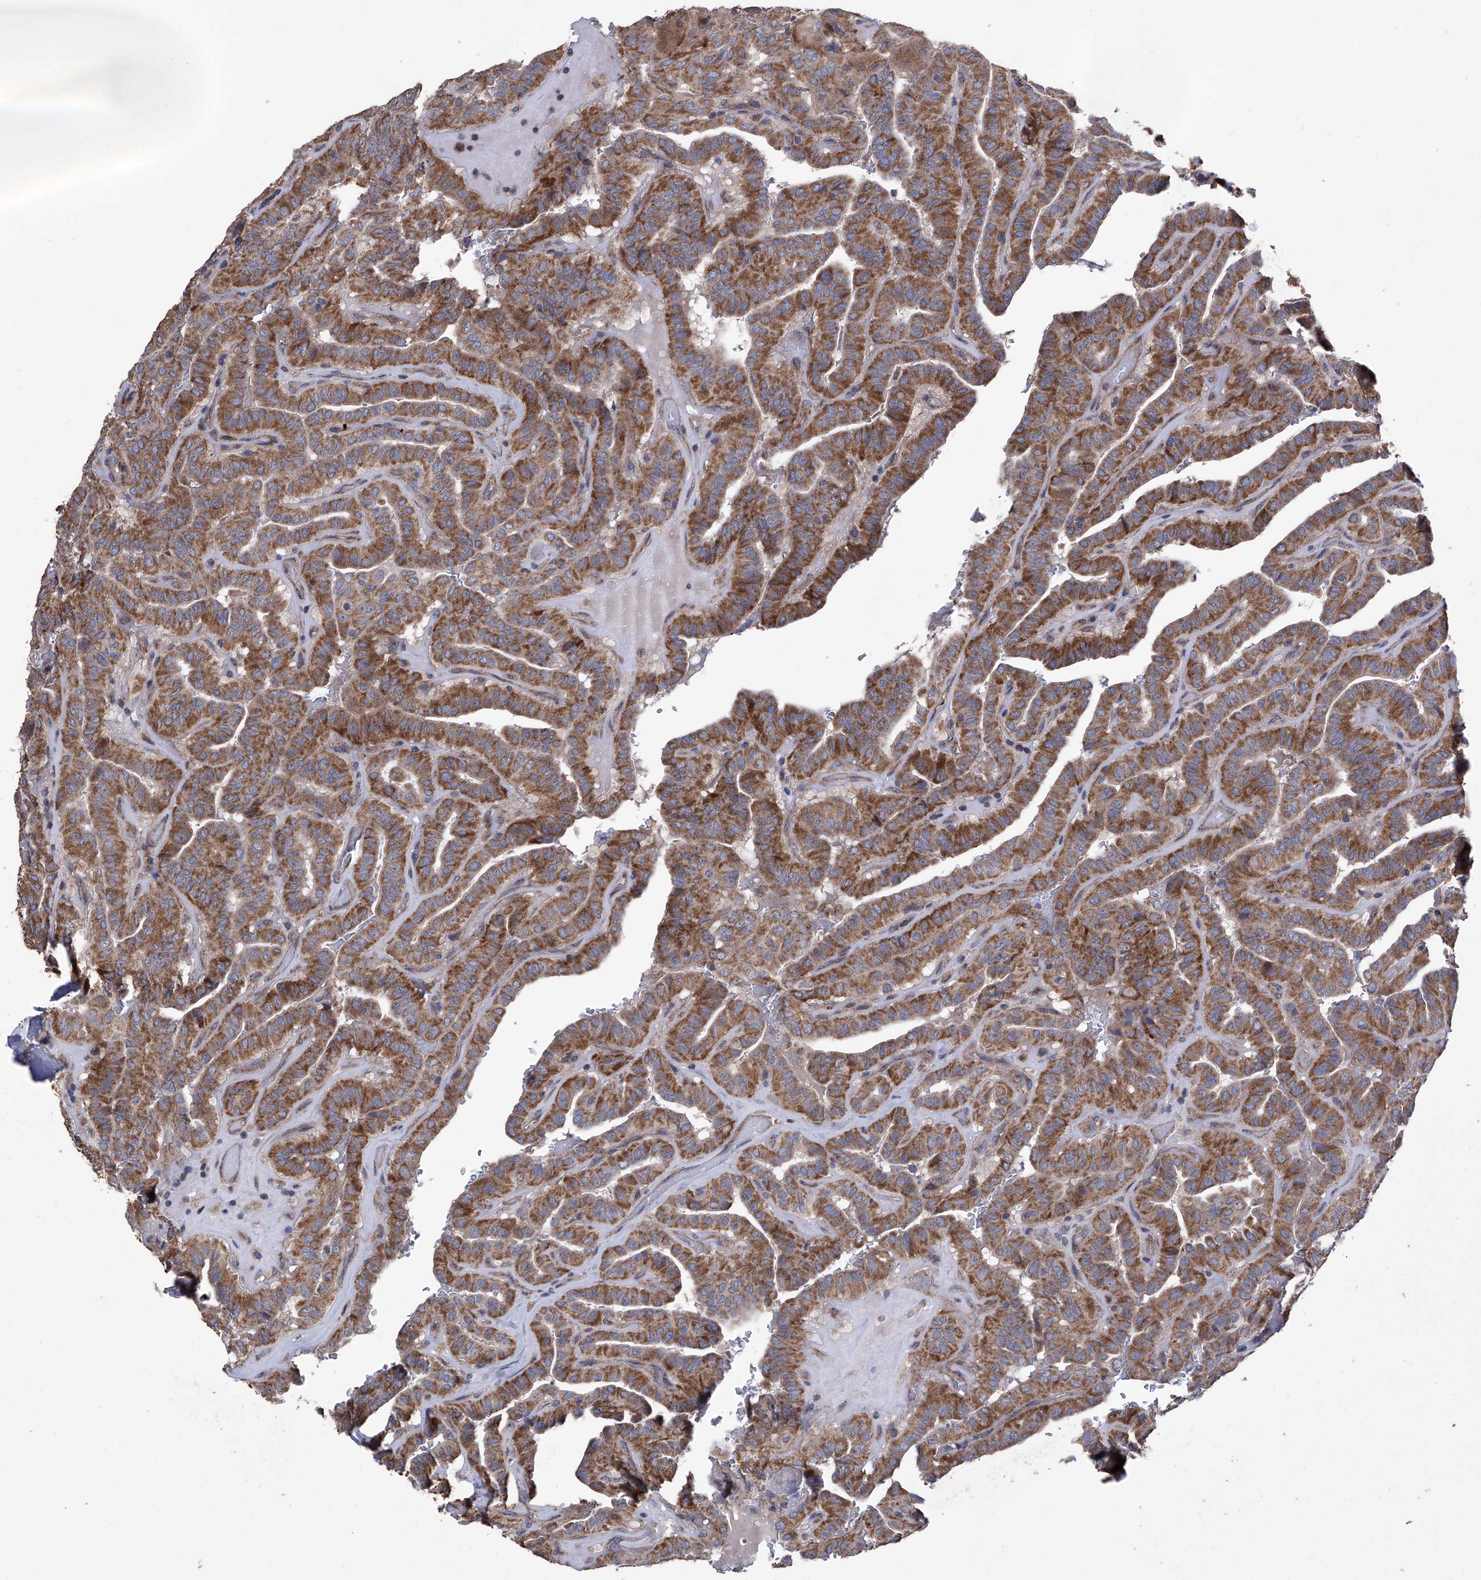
{"staining": {"intensity": "strong", "quantity": ">75%", "location": "cytoplasmic/membranous"}, "tissue": "thyroid cancer", "cell_type": "Tumor cells", "image_type": "cancer", "snomed": [{"axis": "morphology", "description": "Papillary adenocarcinoma, NOS"}, {"axis": "topography", "description": "Thyroid gland"}], "caption": "Immunohistochemistry (IHC) (DAB) staining of human papillary adenocarcinoma (thyroid) demonstrates strong cytoplasmic/membranous protein positivity in approximately >75% of tumor cells.", "gene": "EFCAB2", "patient": {"sex": "male", "age": 77}}